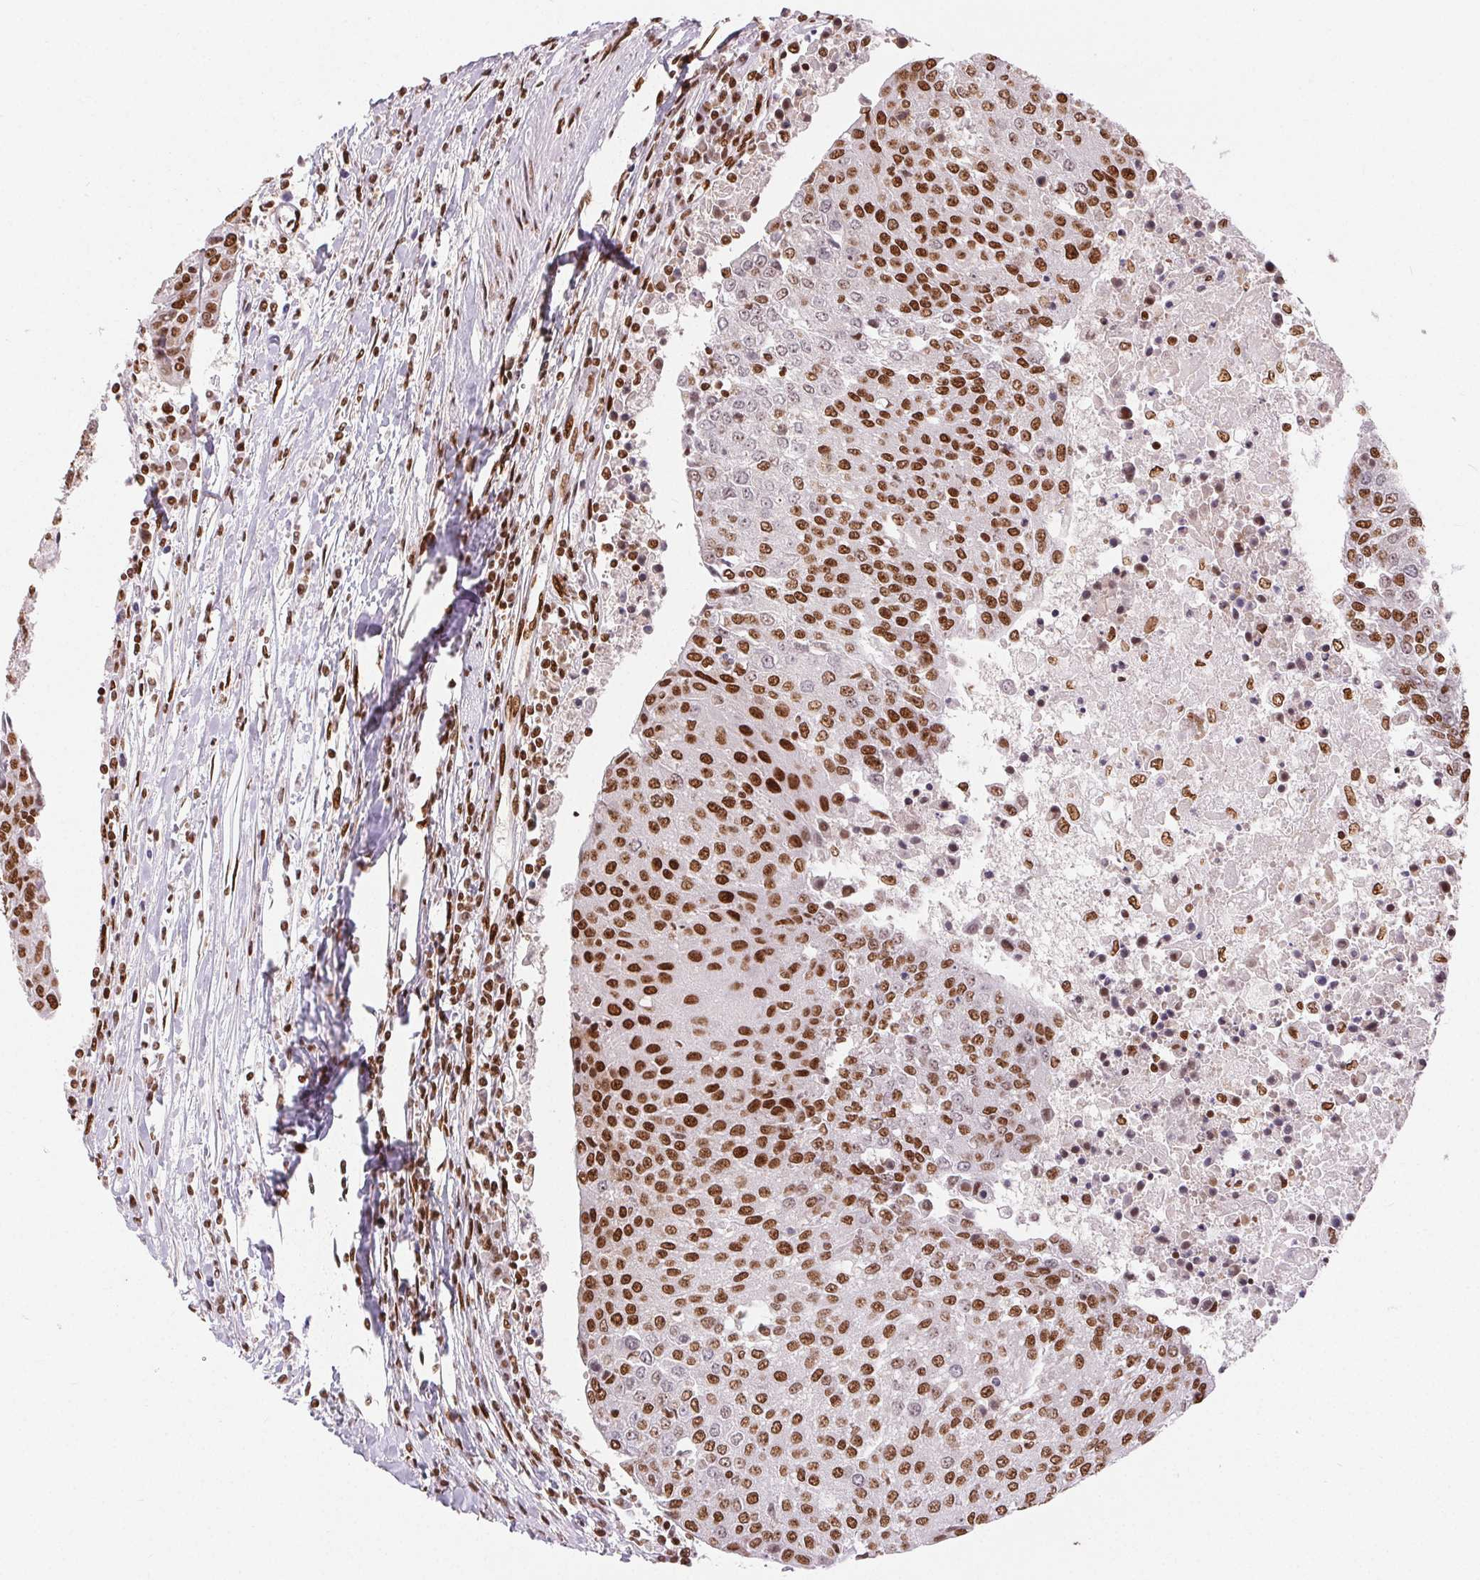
{"staining": {"intensity": "moderate", "quantity": ">75%", "location": "nuclear"}, "tissue": "urothelial cancer", "cell_type": "Tumor cells", "image_type": "cancer", "snomed": [{"axis": "morphology", "description": "Urothelial carcinoma, High grade"}, {"axis": "topography", "description": "Urinary bladder"}], "caption": "Immunohistochemical staining of urothelial carcinoma (high-grade) demonstrates moderate nuclear protein staining in approximately >75% of tumor cells. The staining was performed using DAB (3,3'-diaminobenzidine), with brown indicating positive protein expression. Nuclei are stained blue with hematoxylin.", "gene": "ZNF80", "patient": {"sex": "female", "age": 85}}